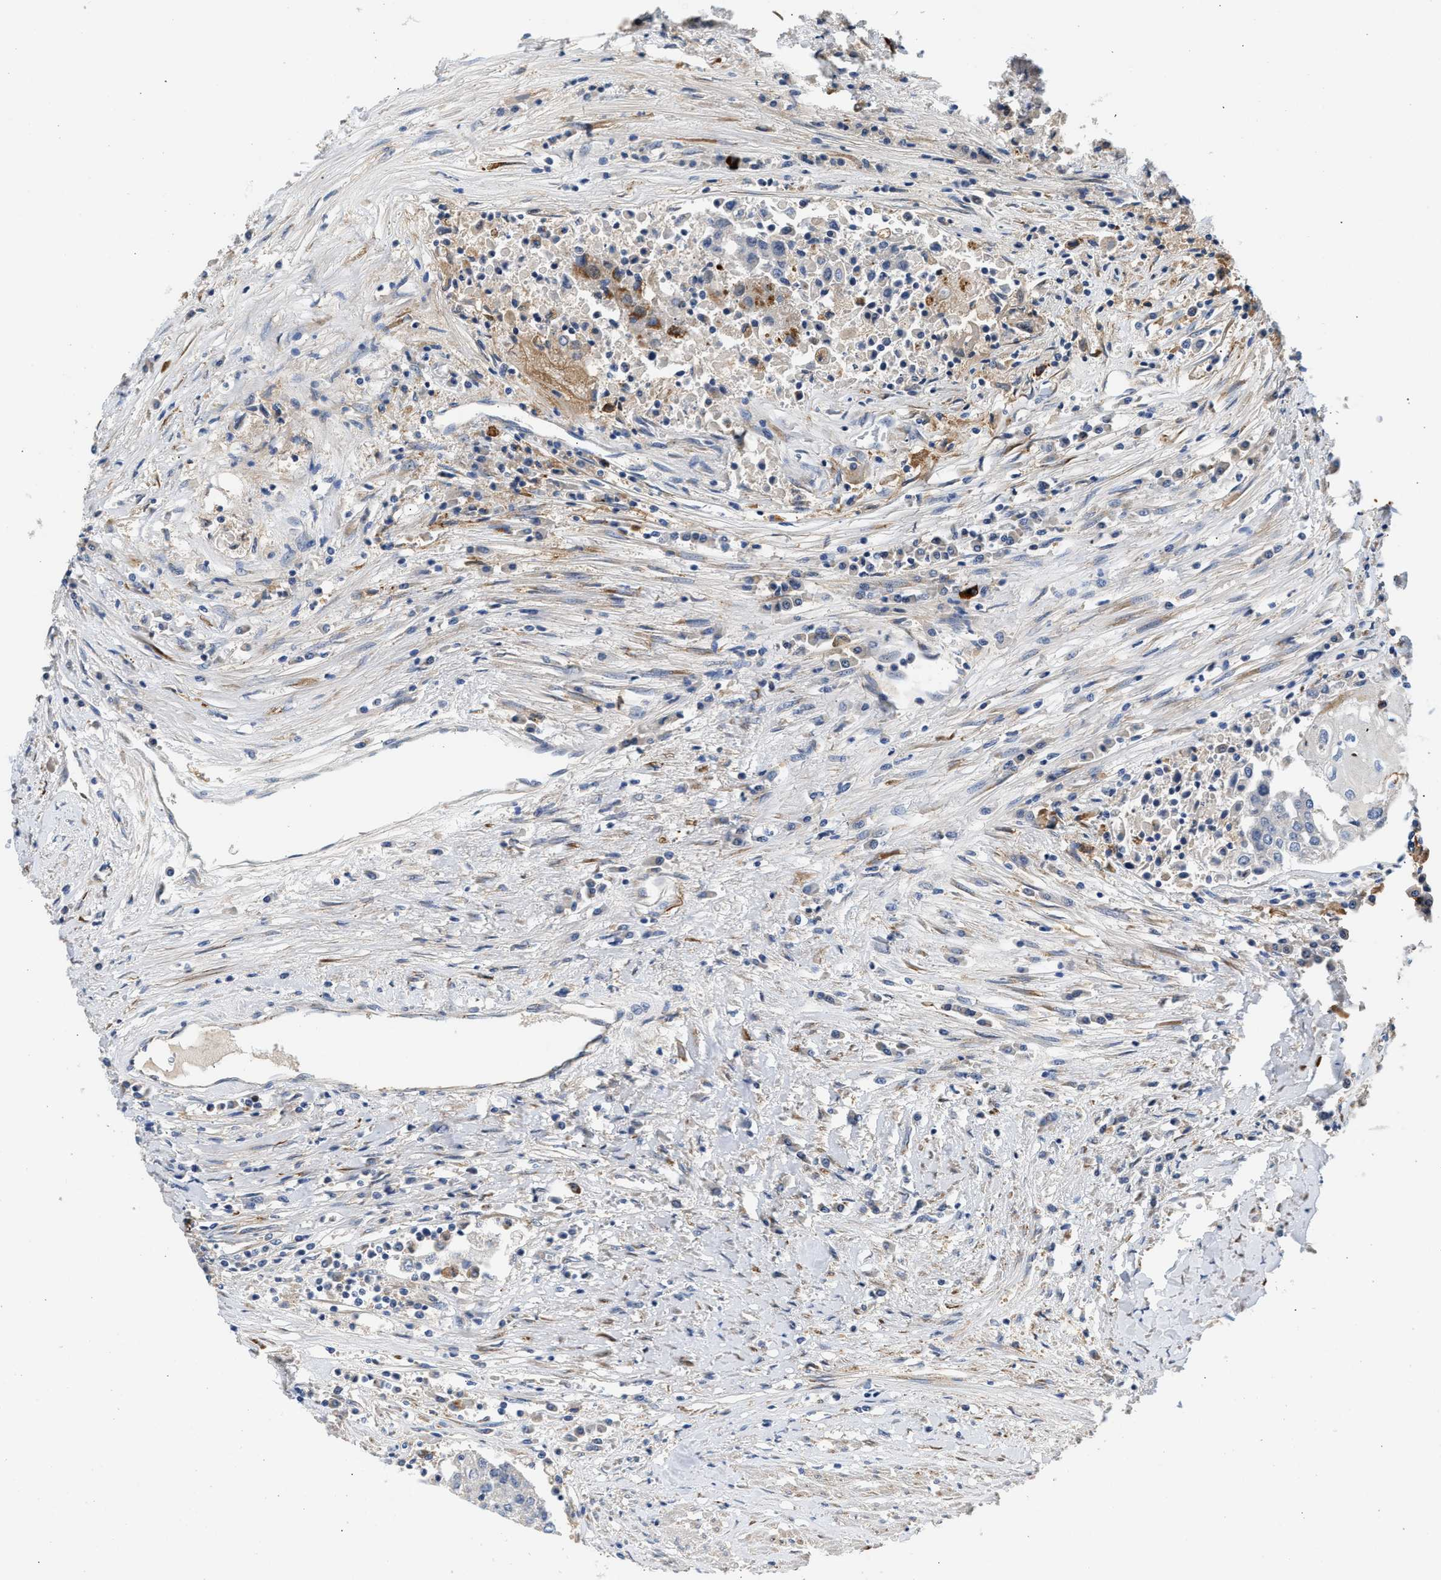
{"staining": {"intensity": "negative", "quantity": "none", "location": "none"}, "tissue": "urothelial cancer", "cell_type": "Tumor cells", "image_type": "cancer", "snomed": [{"axis": "morphology", "description": "Urothelial carcinoma, High grade"}, {"axis": "topography", "description": "Urinary bladder"}], "caption": "DAB (3,3'-diaminobenzidine) immunohistochemical staining of human urothelial cancer demonstrates no significant staining in tumor cells. The staining was performed using DAB (3,3'-diaminobenzidine) to visualize the protein expression in brown, while the nuclei were stained in blue with hematoxylin (Magnification: 20x).", "gene": "PPM1L", "patient": {"sex": "female", "age": 85}}